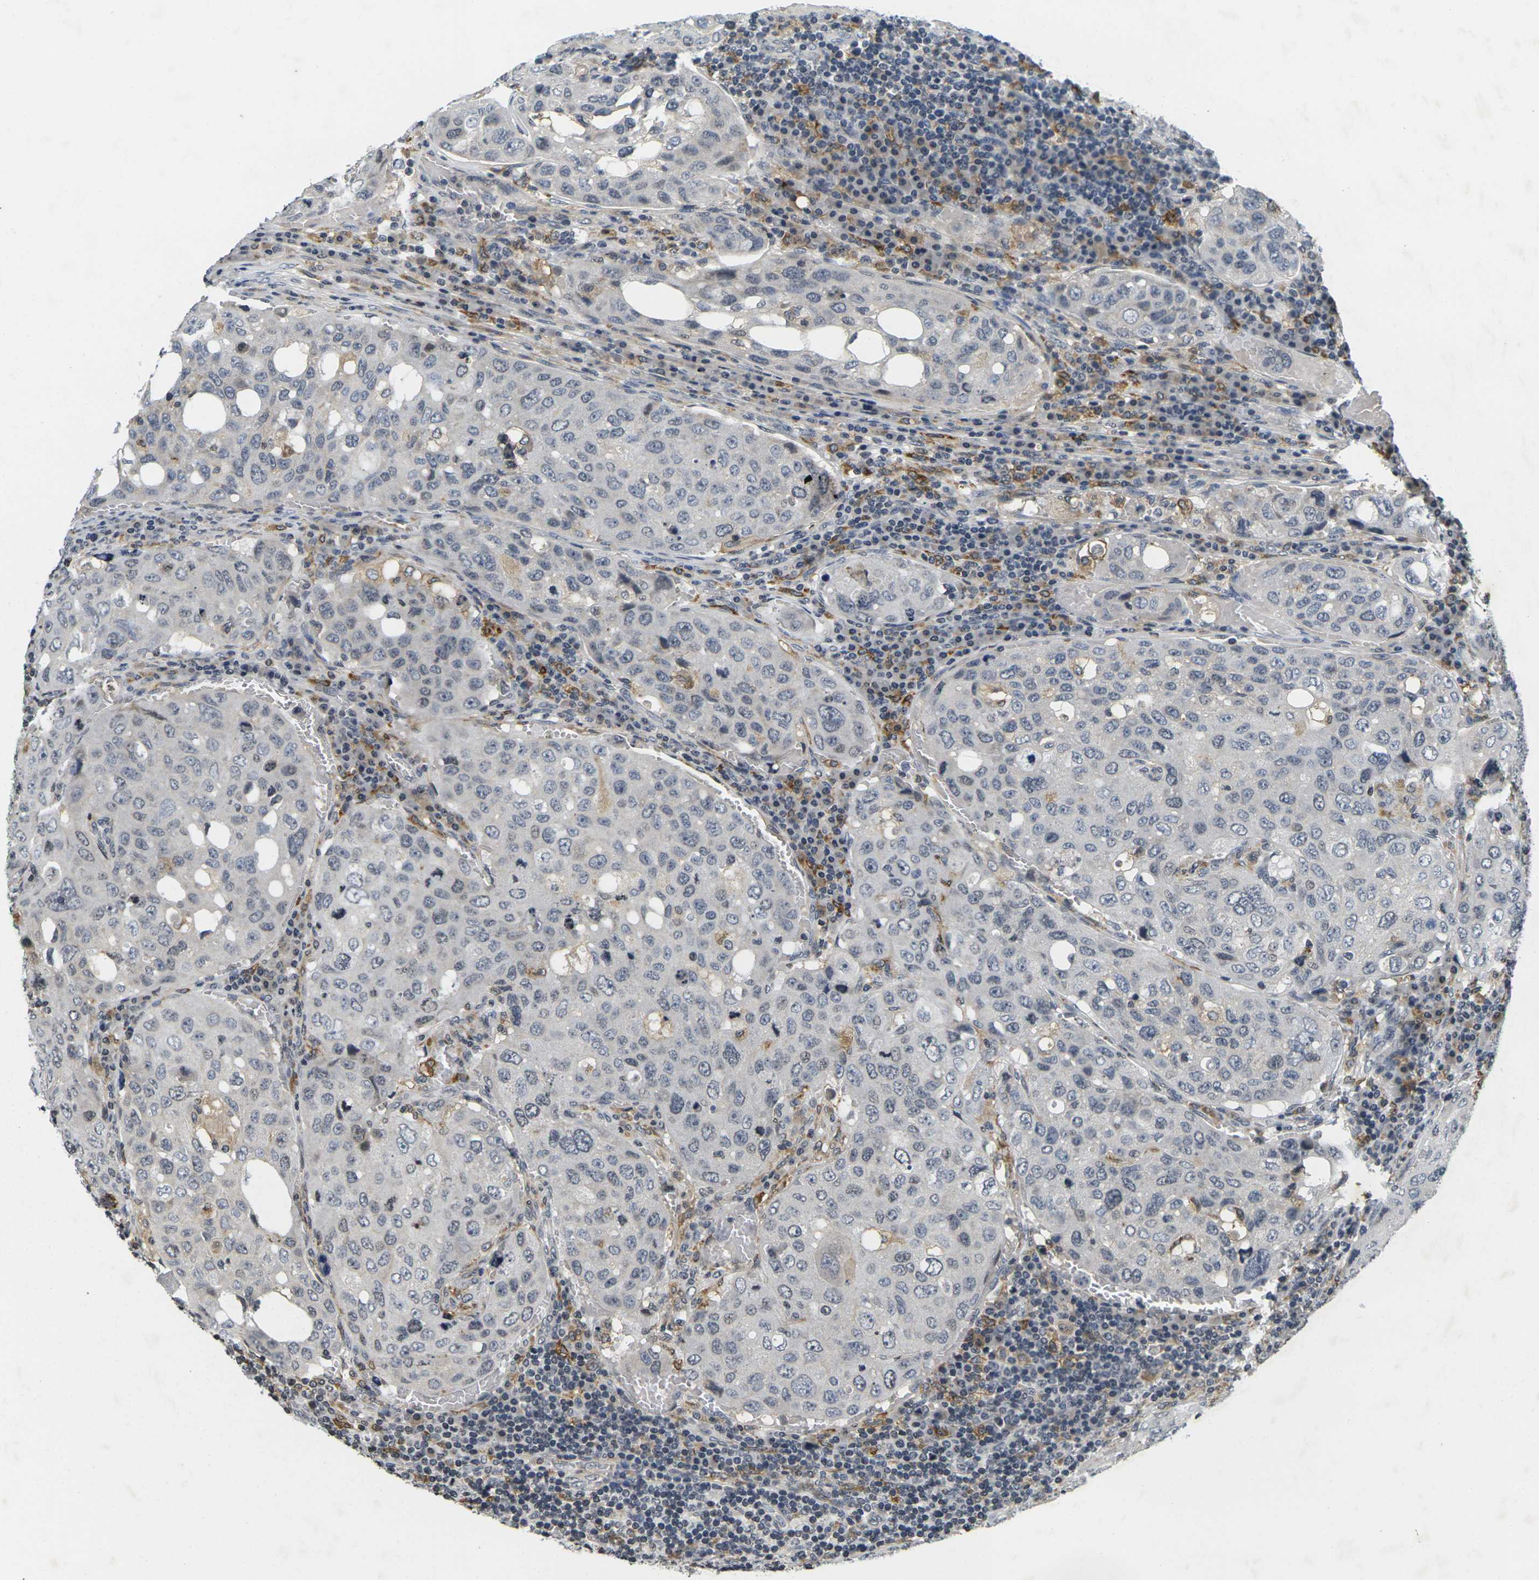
{"staining": {"intensity": "negative", "quantity": "none", "location": "none"}, "tissue": "urothelial cancer", "cell_type": "Tumor cells", "image_type": "cancer", "snomed": [{"axis": "morphology", "description": "Urothelial carcinoma, High grade"}, {"axis": "topography", "description": "Lymph node"}, {"axis": "topography", "description": "Urinary bladder"}], "caption": "The micrograph shows no staining of tumor cells in urothelial cancer.", "gene": "C1QC", "patient": {"sex": "male", "age": 51}}